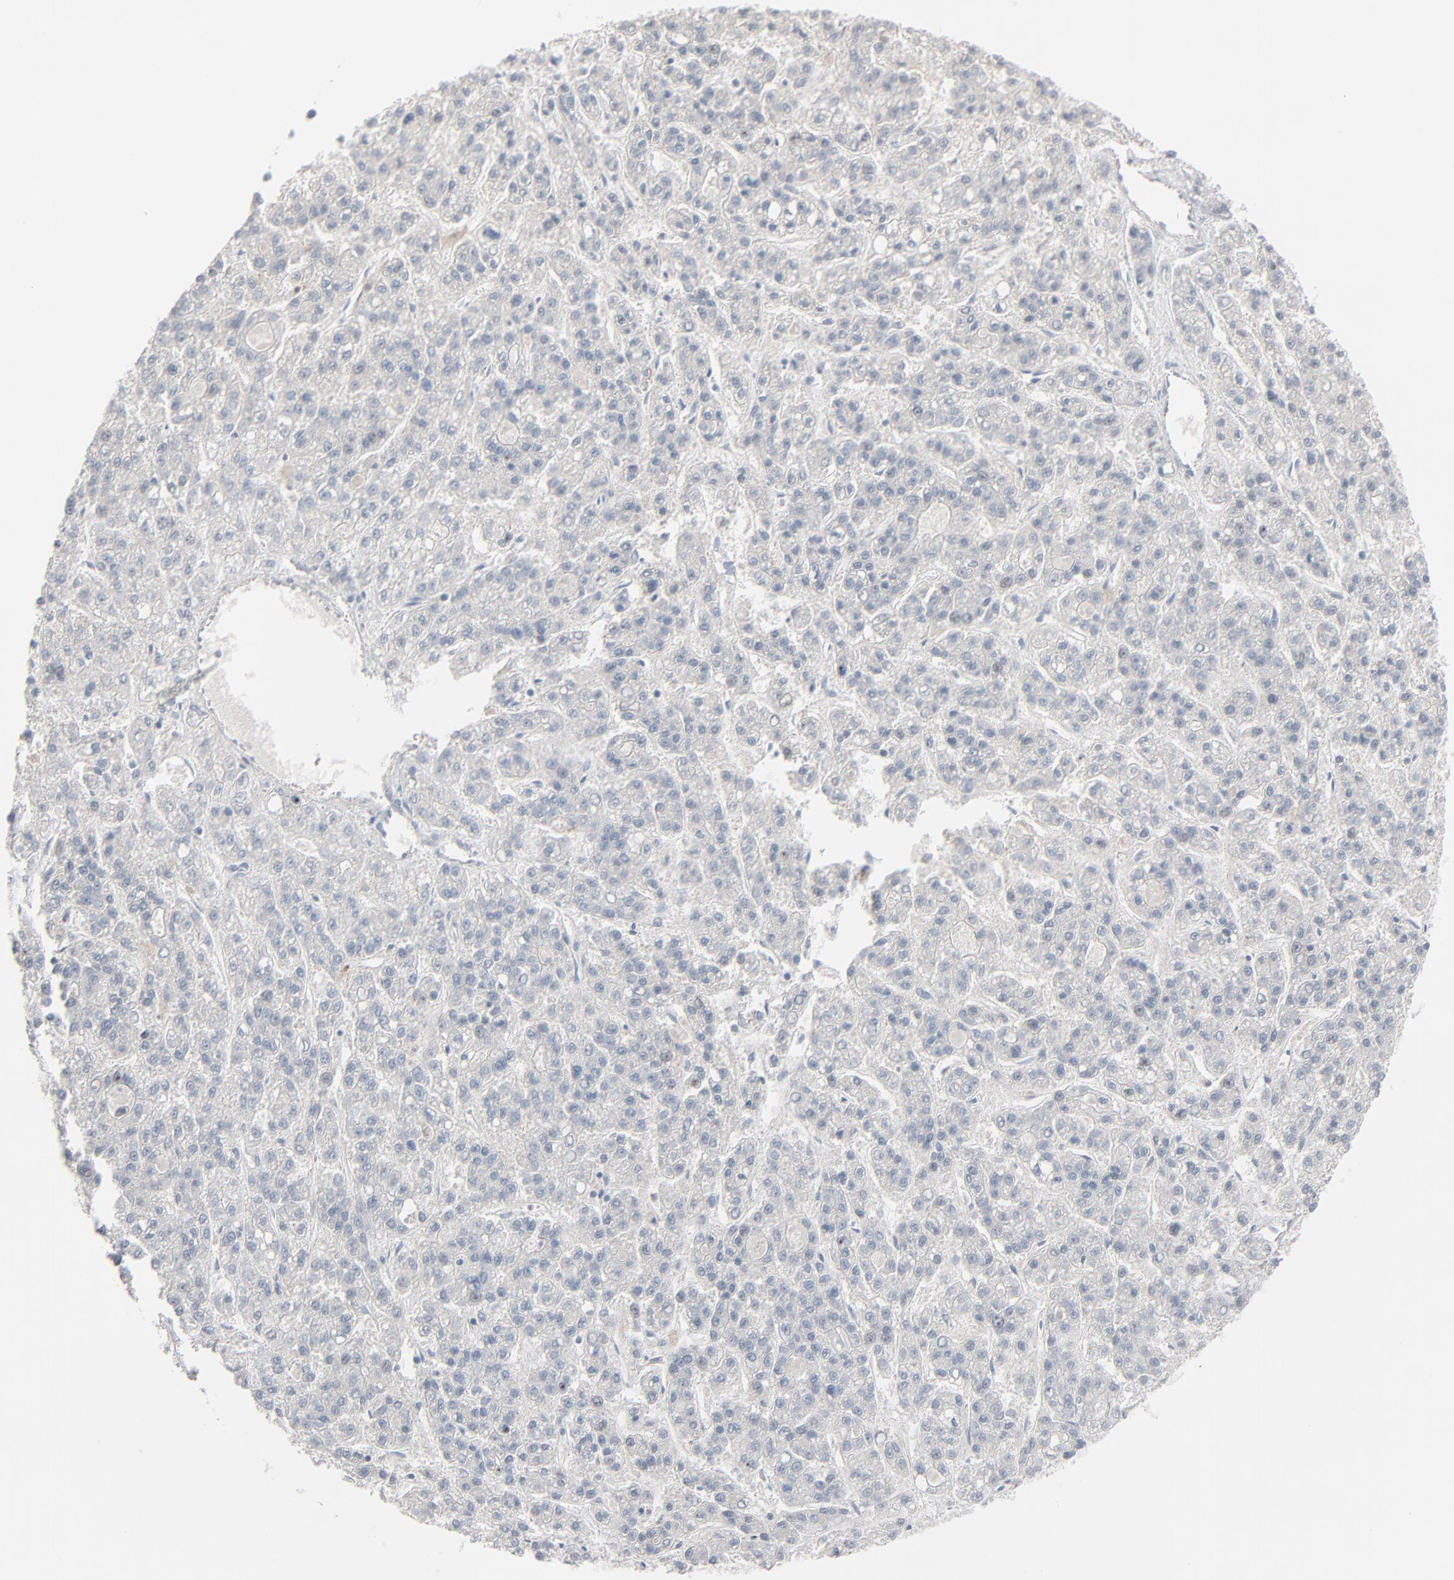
{"staining": {"intensity": "negative", "quantity": "none", "location": "none"}, "tissue": "liver cancer", "cell_type": "Tumor cells", "image_type": "cancer", "snomed": [{"axis": "morphology", "description": "Carcinoma, Hepatocellular, NOS"}, {"axis": "topography", "description": "Liver"}], "caption": "Immunohistochemistry (IHC) image of liver hepatocellular carcinoma stained for a protein (brown), which exhibits no staining in tumor cells.", "gene": "SAGE1", "patient": {"sex": "male", "age": 70}}